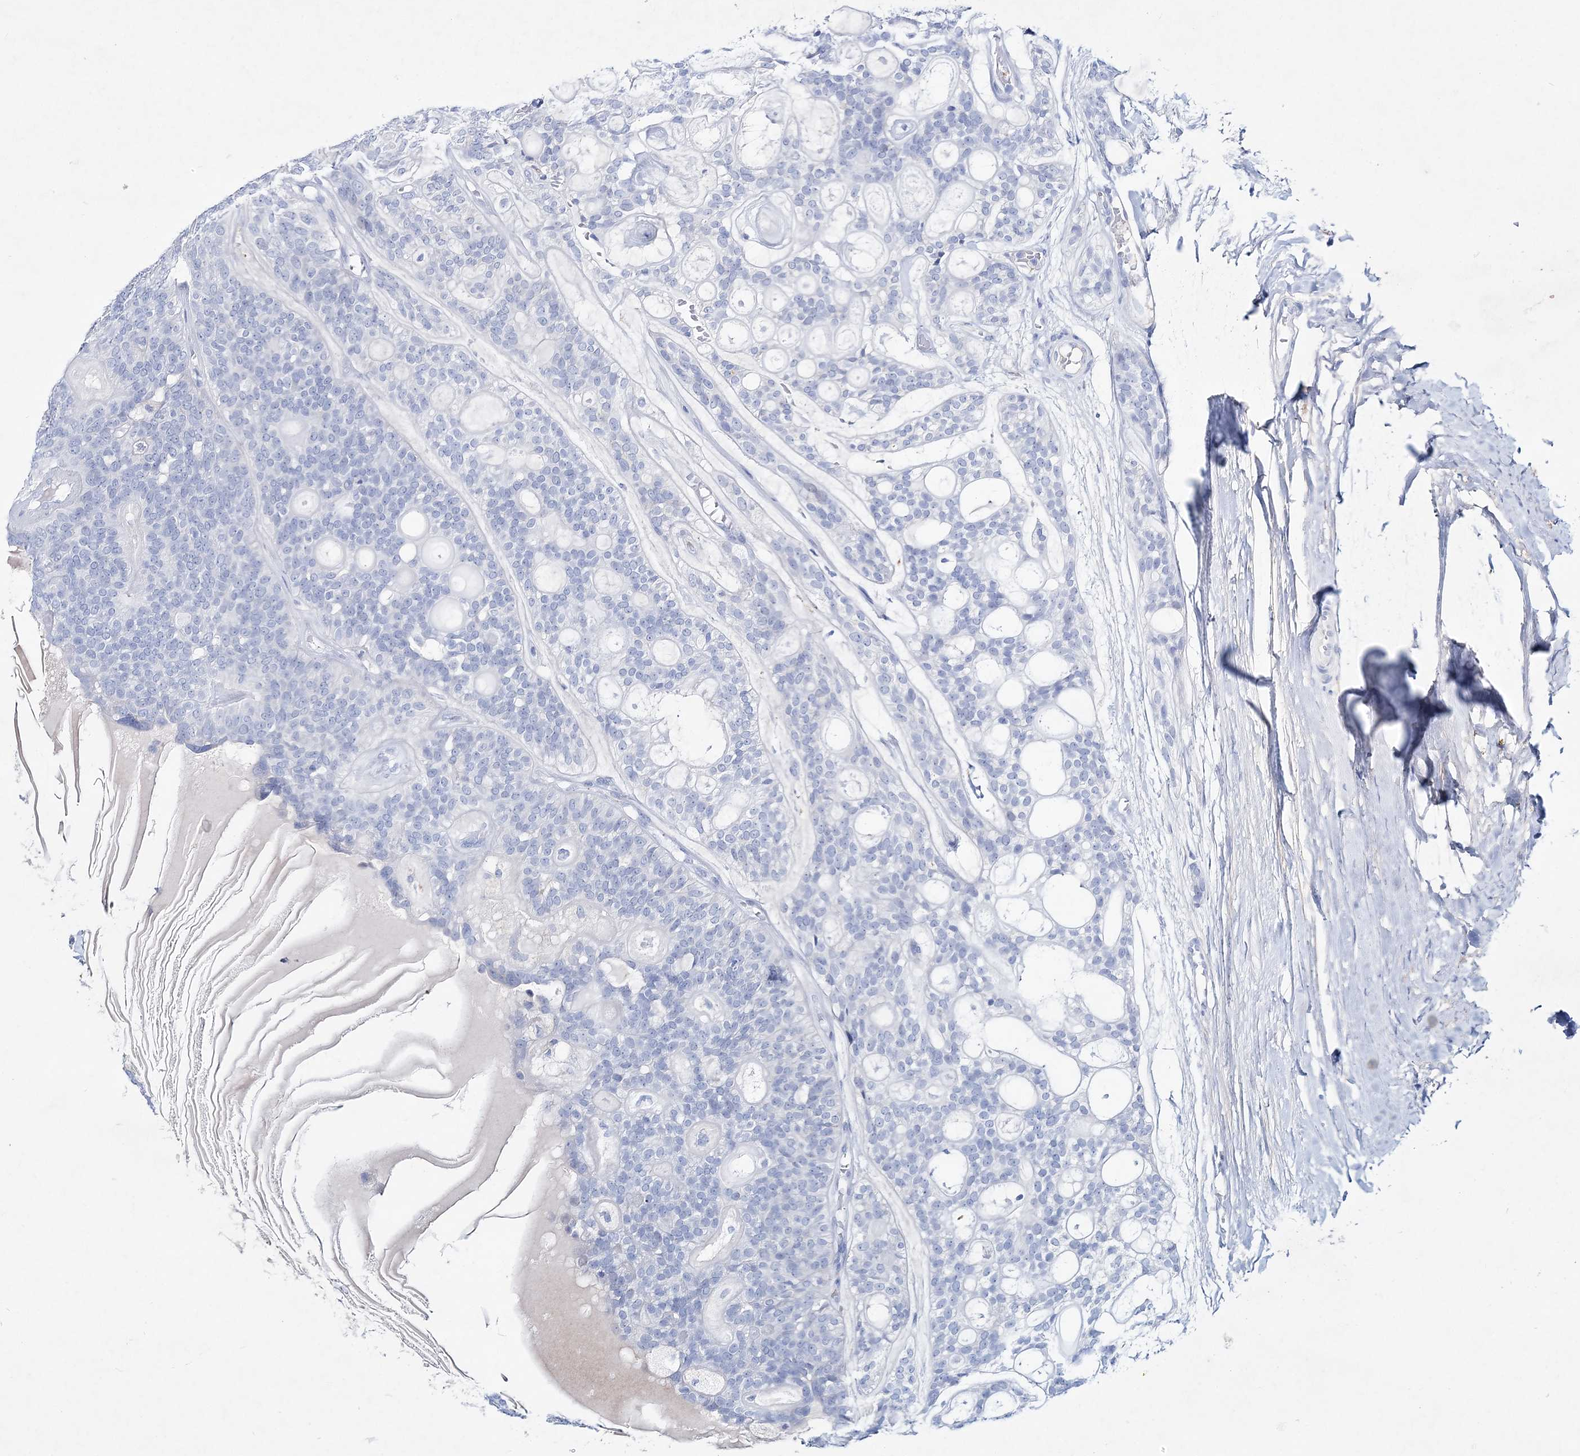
{"staining": {"intensity": "negative", "quantity": "none", "location": "none"}, "tissue": "head and neck cancer", "cell_type": "Tumor cells", "image_type": "cancer", "snomed": [{"axis": "morphology", "description": "Adenocarcinoma, NOS"}, {"axis": "topography", "description": "Head-Neck"}], "caption": "This micrograph is of head and neck cancer (adenocarcinoma) stained with immunohistochemistry (IHC) to label a protein in brown with the nuclei are counter-stained blue. There is no expression in tumor cells.", "gene": "SPINK7", "patient": {"sex": "male", "age": 66}}